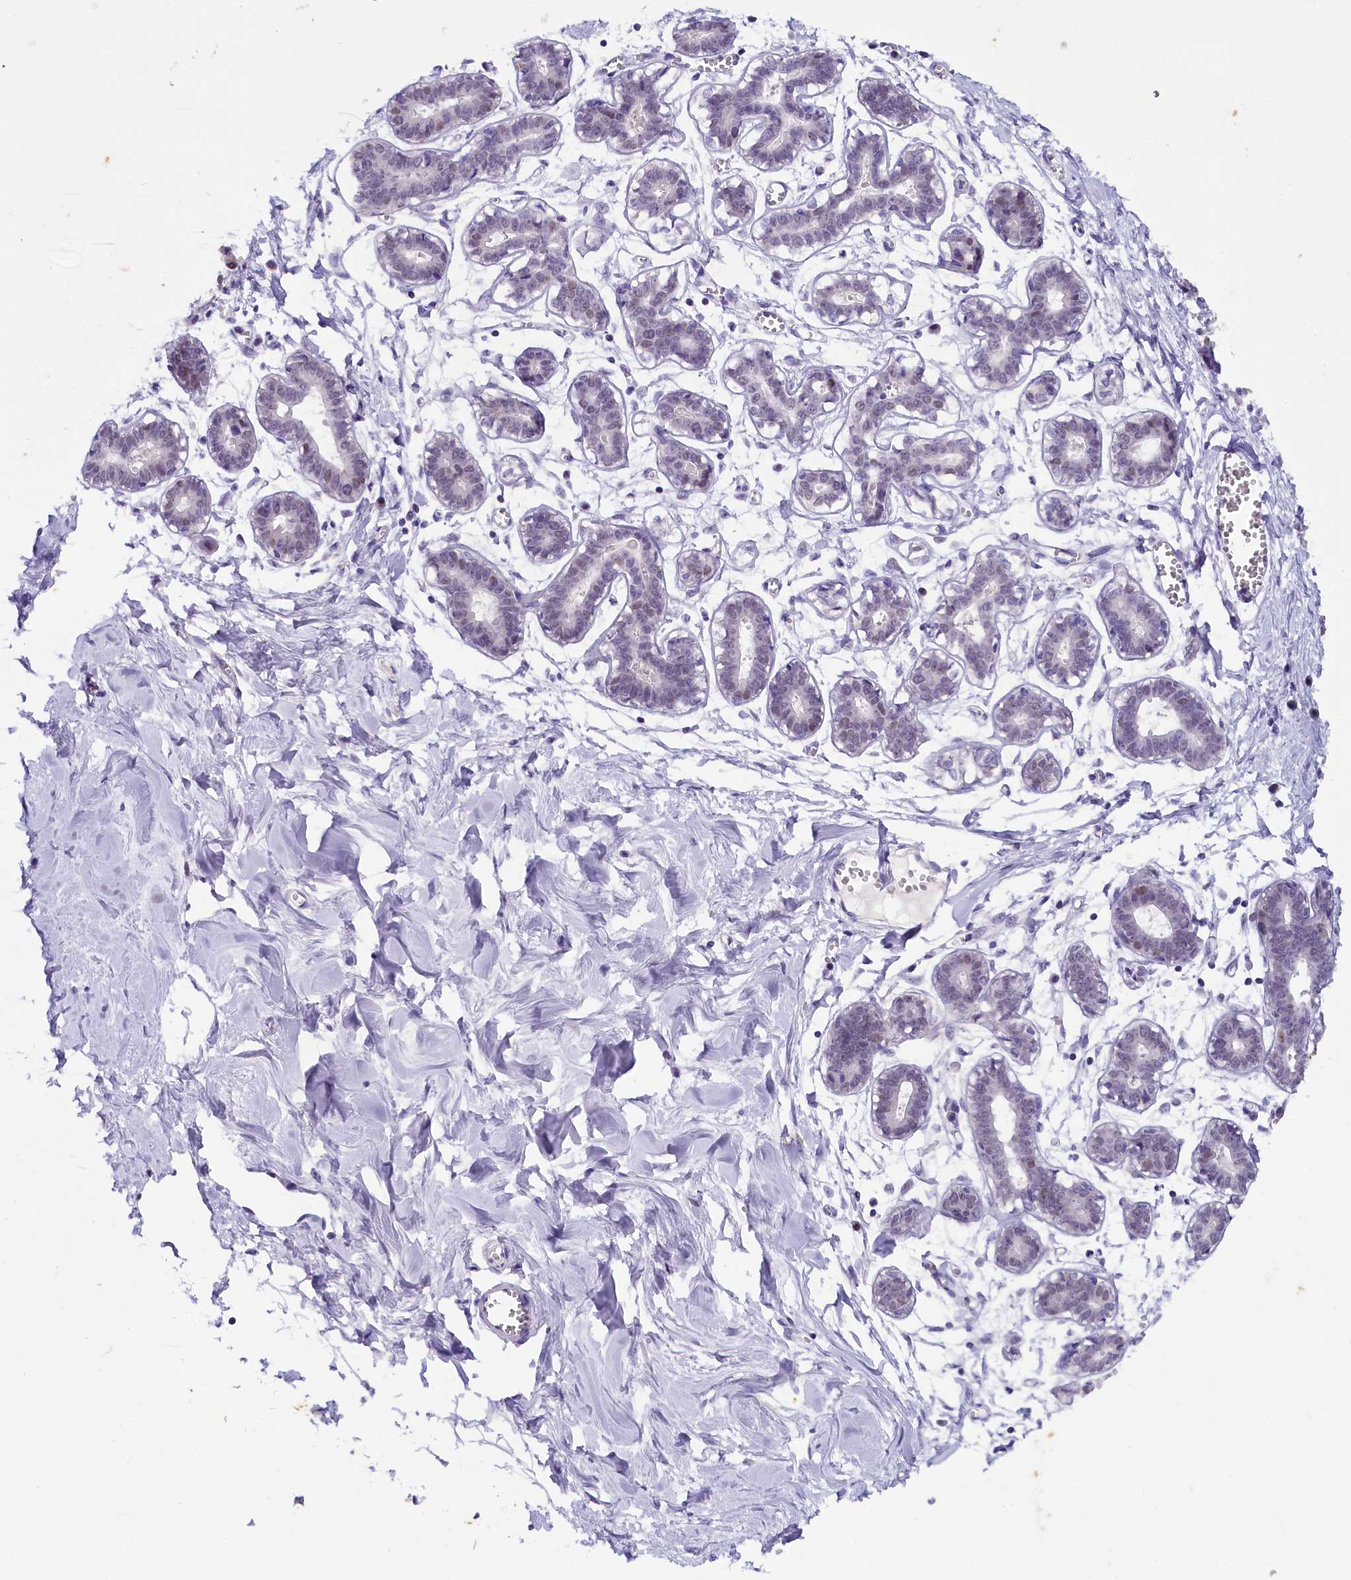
{"staining": {"intensity": "negative", "quantity": "none", "location": "none"}, "tissue": "breast", "cell_type": "Adipocytes", "image_type": "normal", "snomed": [{"axis": "morphology", "description": "Normal tissue, NOS"}, {"axis": "topography", "description": "Breast"}], "caption": "IHC histopathology image of normal breast stained for a protein (brown), which reveals no expression in adipocytes.", "gene": "OSGEP", "patient": {"sex": "female", "age": 27}}